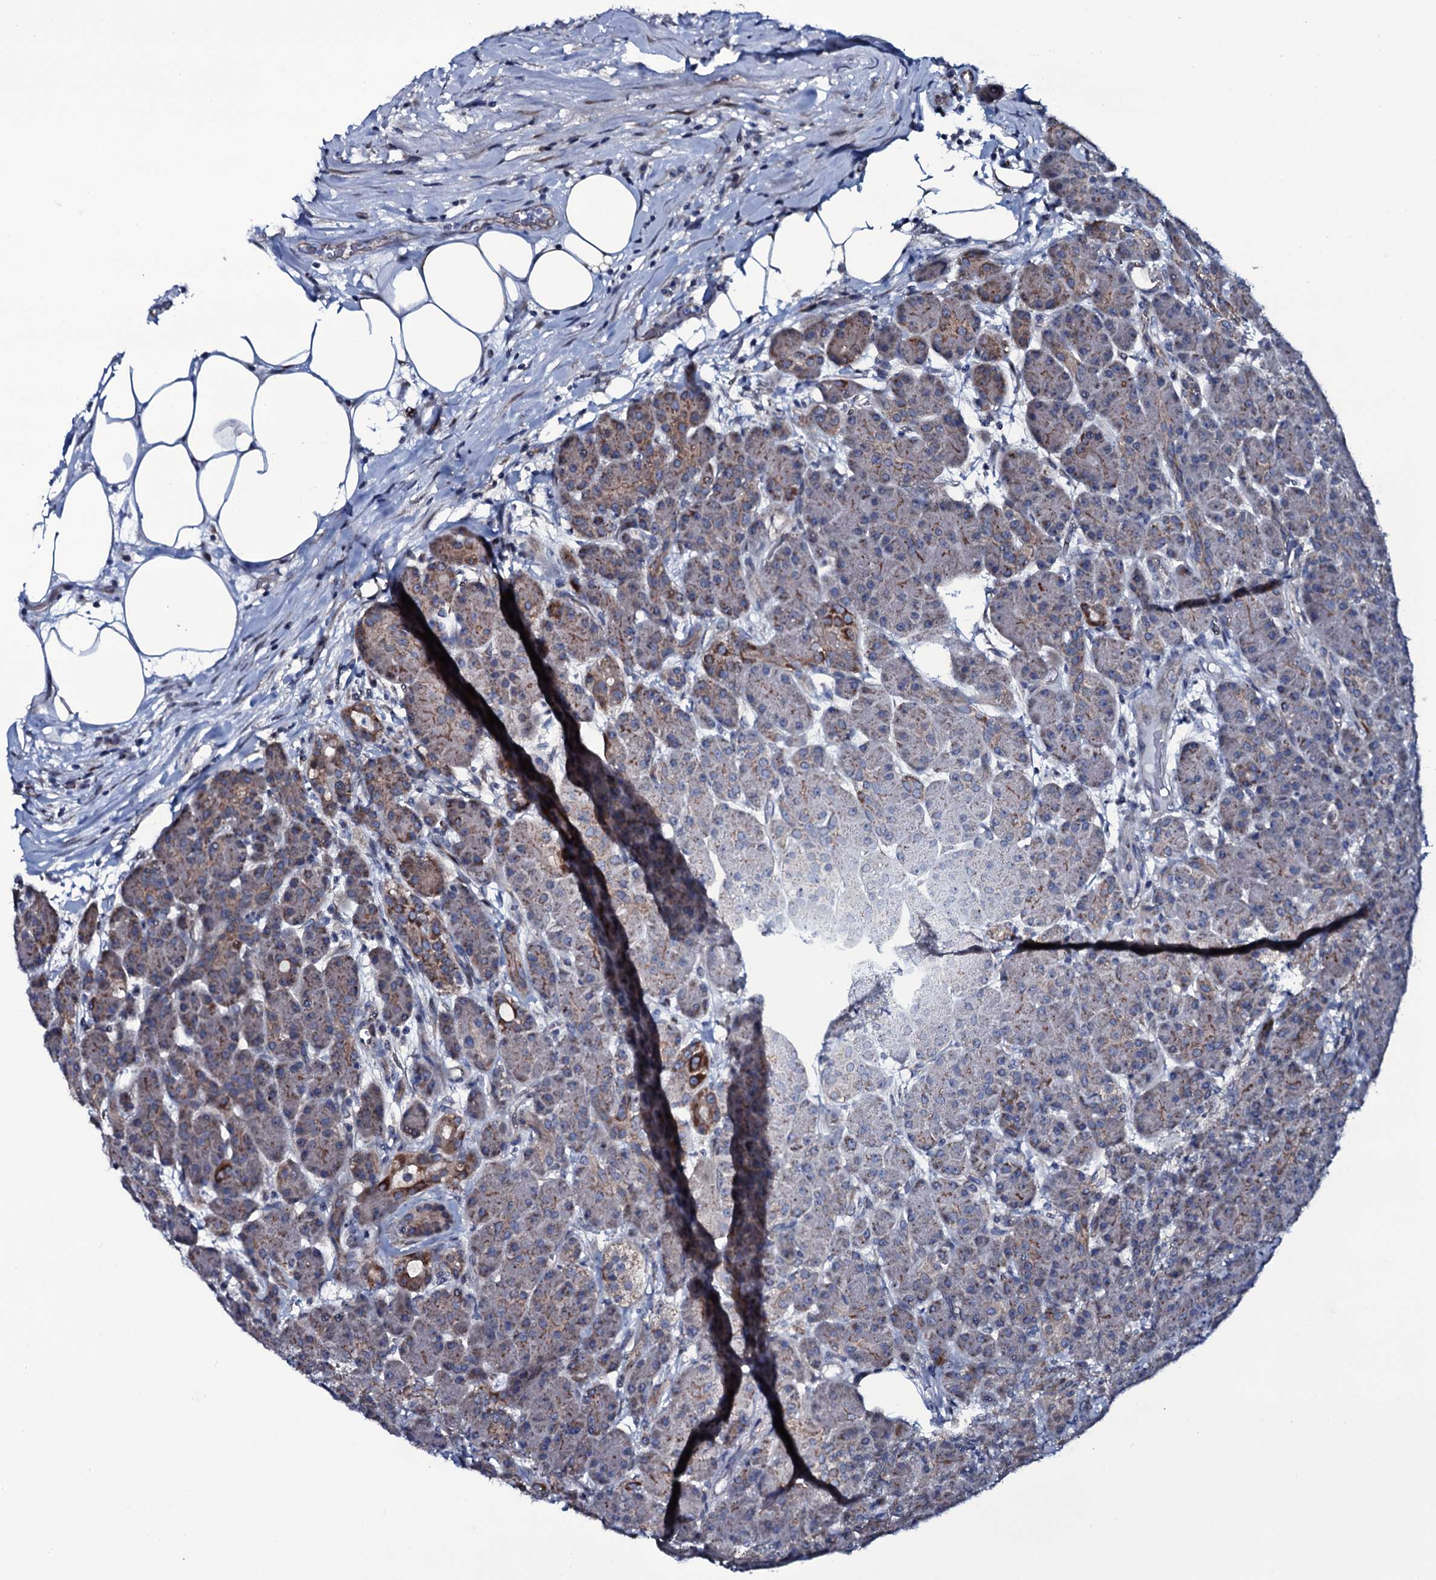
{"staining": {"intensity": "moderate", "quantity": "<25%", "location": "cytoplasmic/membranous"}, "tissue": "pancreas", "cell_type": "Exocrine glandular cells", "image_type": "normal", "snomed": [{"axis": "morphology", "description": "Normal tissue, NOS"}, {"axis": "topography", "description": "Pancreas"}], "caption": "This photomicrograph demonstrates benign pancreas stained with IHC to label a protein in brown. The cytoplasmic/membranous of exocrine glandular cells show moderate positivity for the protein. Nuclei are counter-stained blue.", "gene": "WIPF3", "patient": {"sex": "male", "age": 63}}